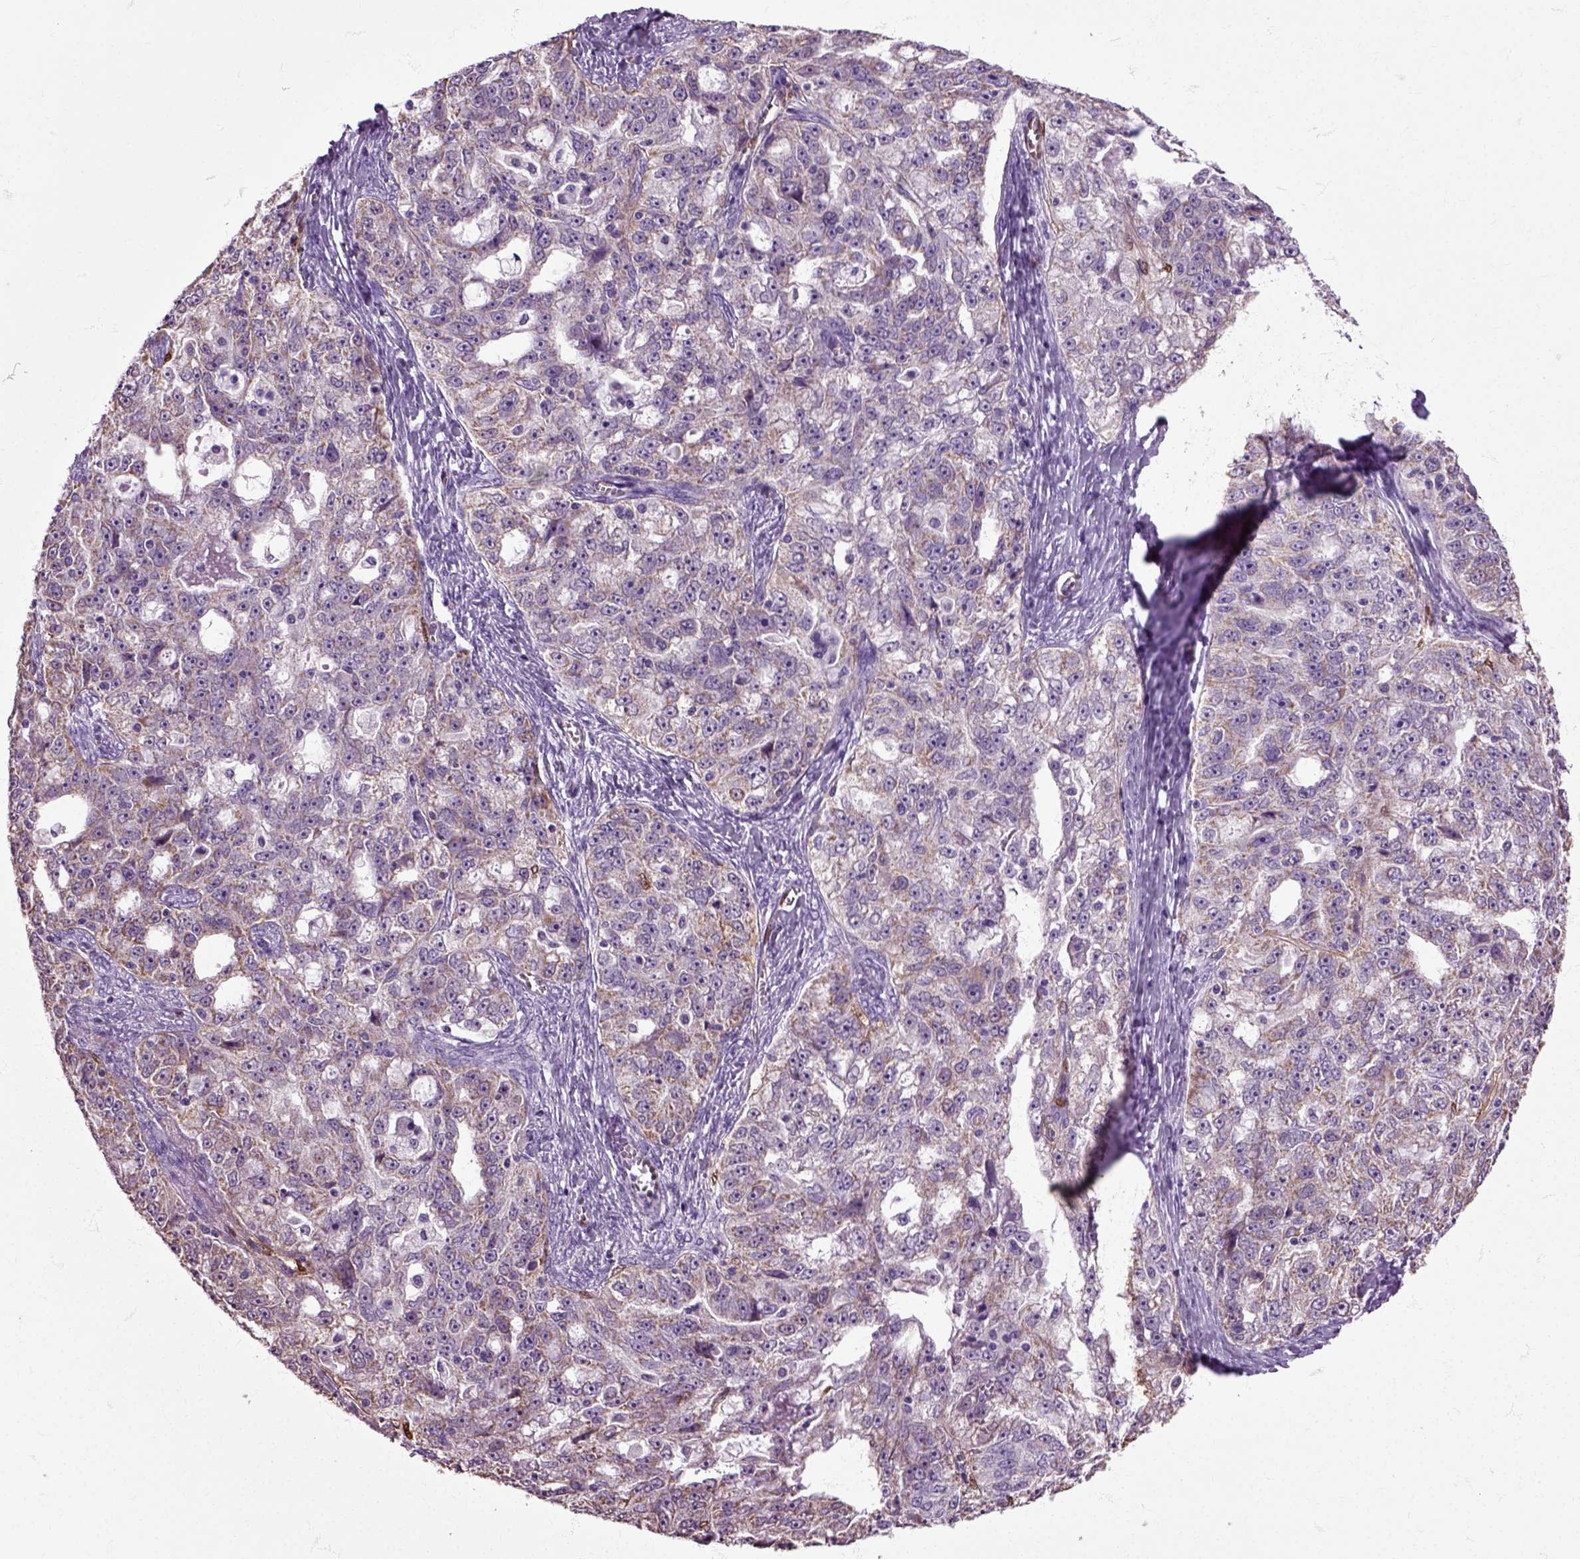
{"staining": {"intensity": "moderate", "quantity": "<25%", "location": "cytoplasmic/membranous"}, "tissue": "ovarian cancer", "cell_type": "Tumor cells", "image_type": "cancer", "snomed": [{"axis": "morphology", "description": "Cystadenocarcinoma, serous, NOS"}, {"axis": "topography", "description": "Ovary"}], "caption": "The micrograph demonstrates staining of ovarian serous cystadenocarcinoma, revealing moderate cytoplasmic/membranous protein staining (brown color) within tumor cells.", "gene": "HSPA2", "patient": {"sex": "female", "age": 51}}